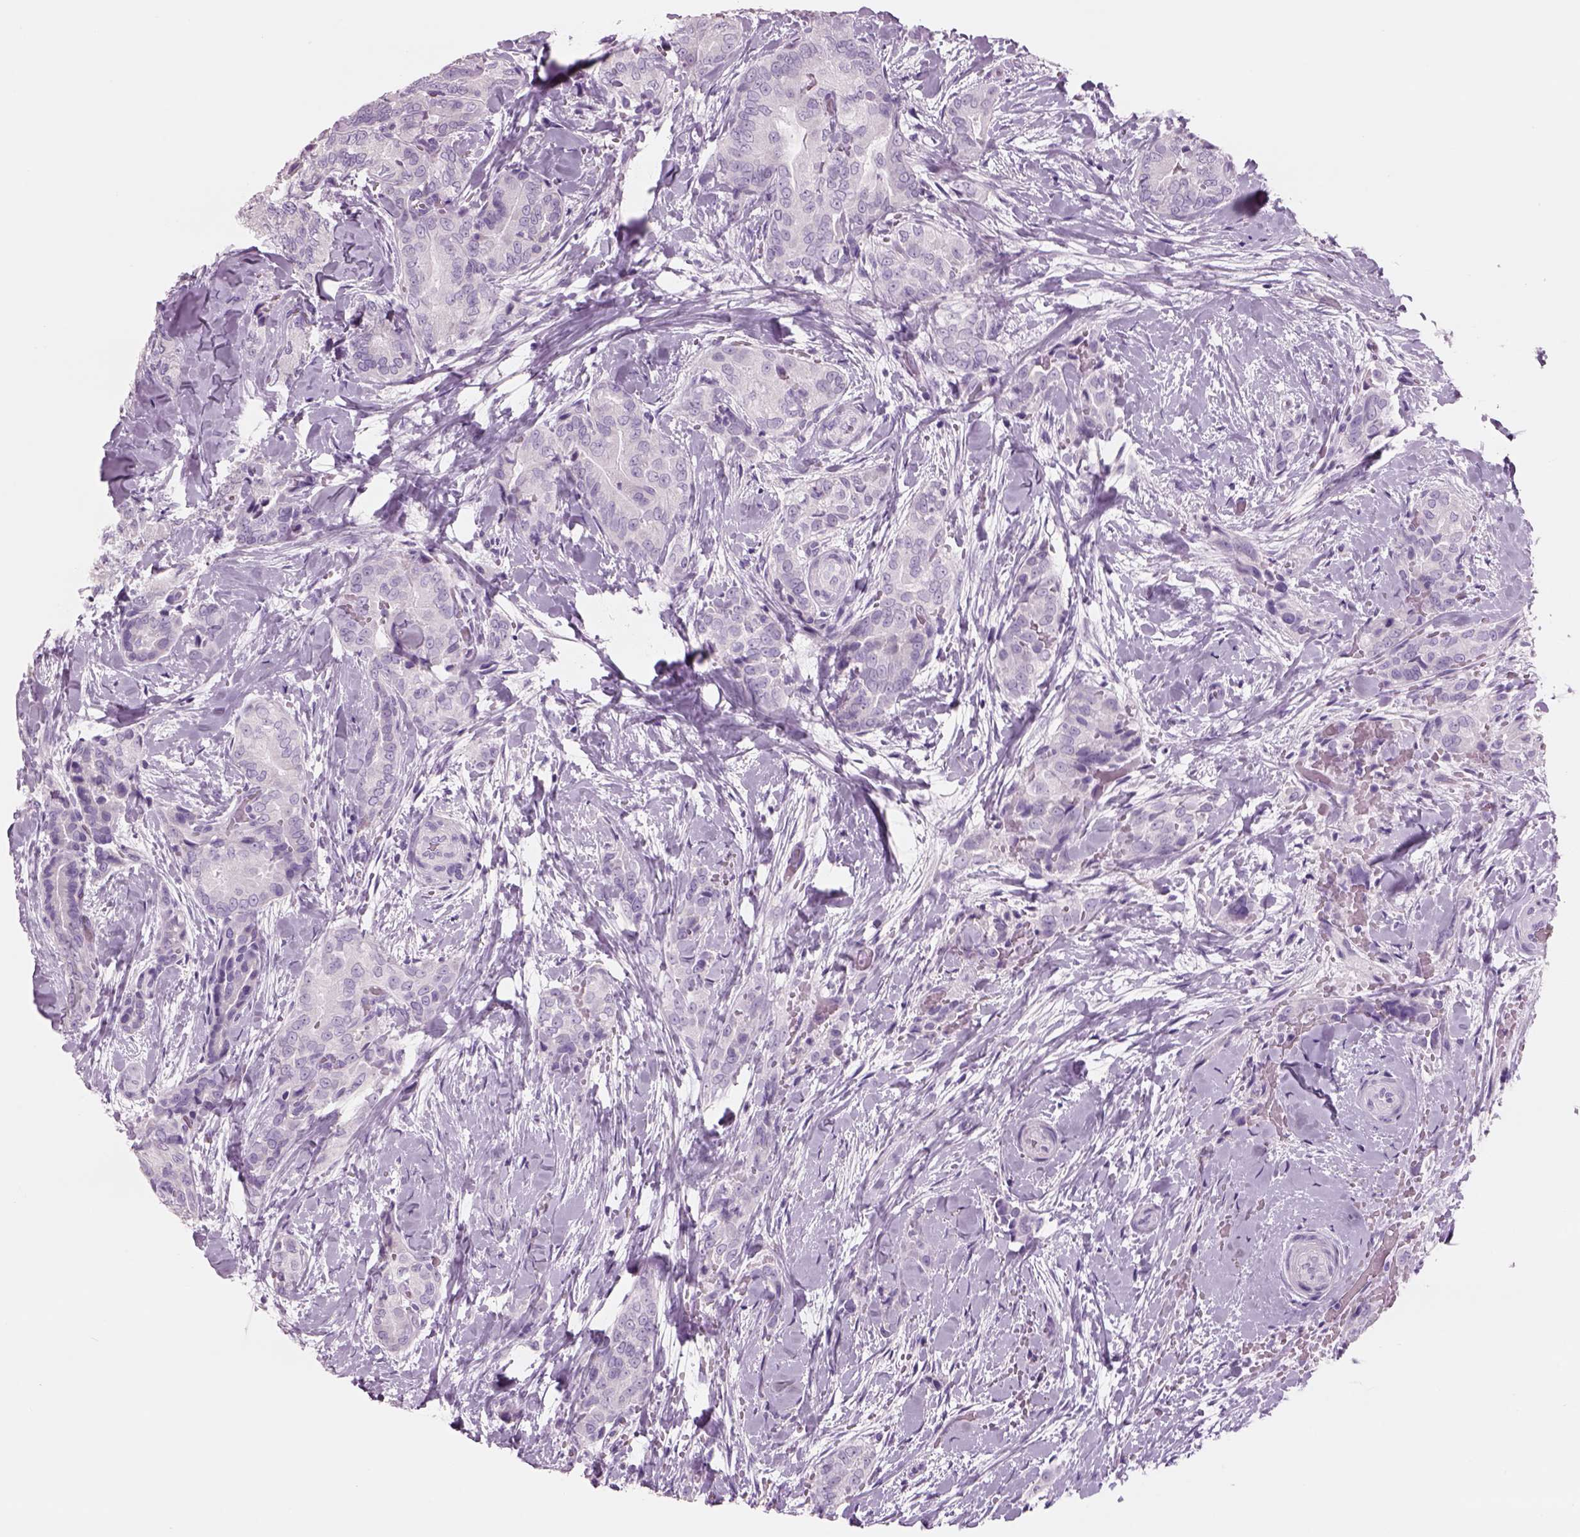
{"staining": {"intensity": "negative", "quantity": "none", "location": "none"}, "tissue": "thyroid cancer", "cell_type": "Tumor cells", "image_type": "cancer", "snomed": [{"axis": "morphology", "description": "Papillary adenocarcinoma, NOS"}, {"axis": "topography", "description": "Thyroid gland"}], "caption": "Tumor cells show no significant positivity in thyroid cancer (papillary adenocarcinoma).", "gene": "RHO", "patient": {"sex": "male", "age": 61}}